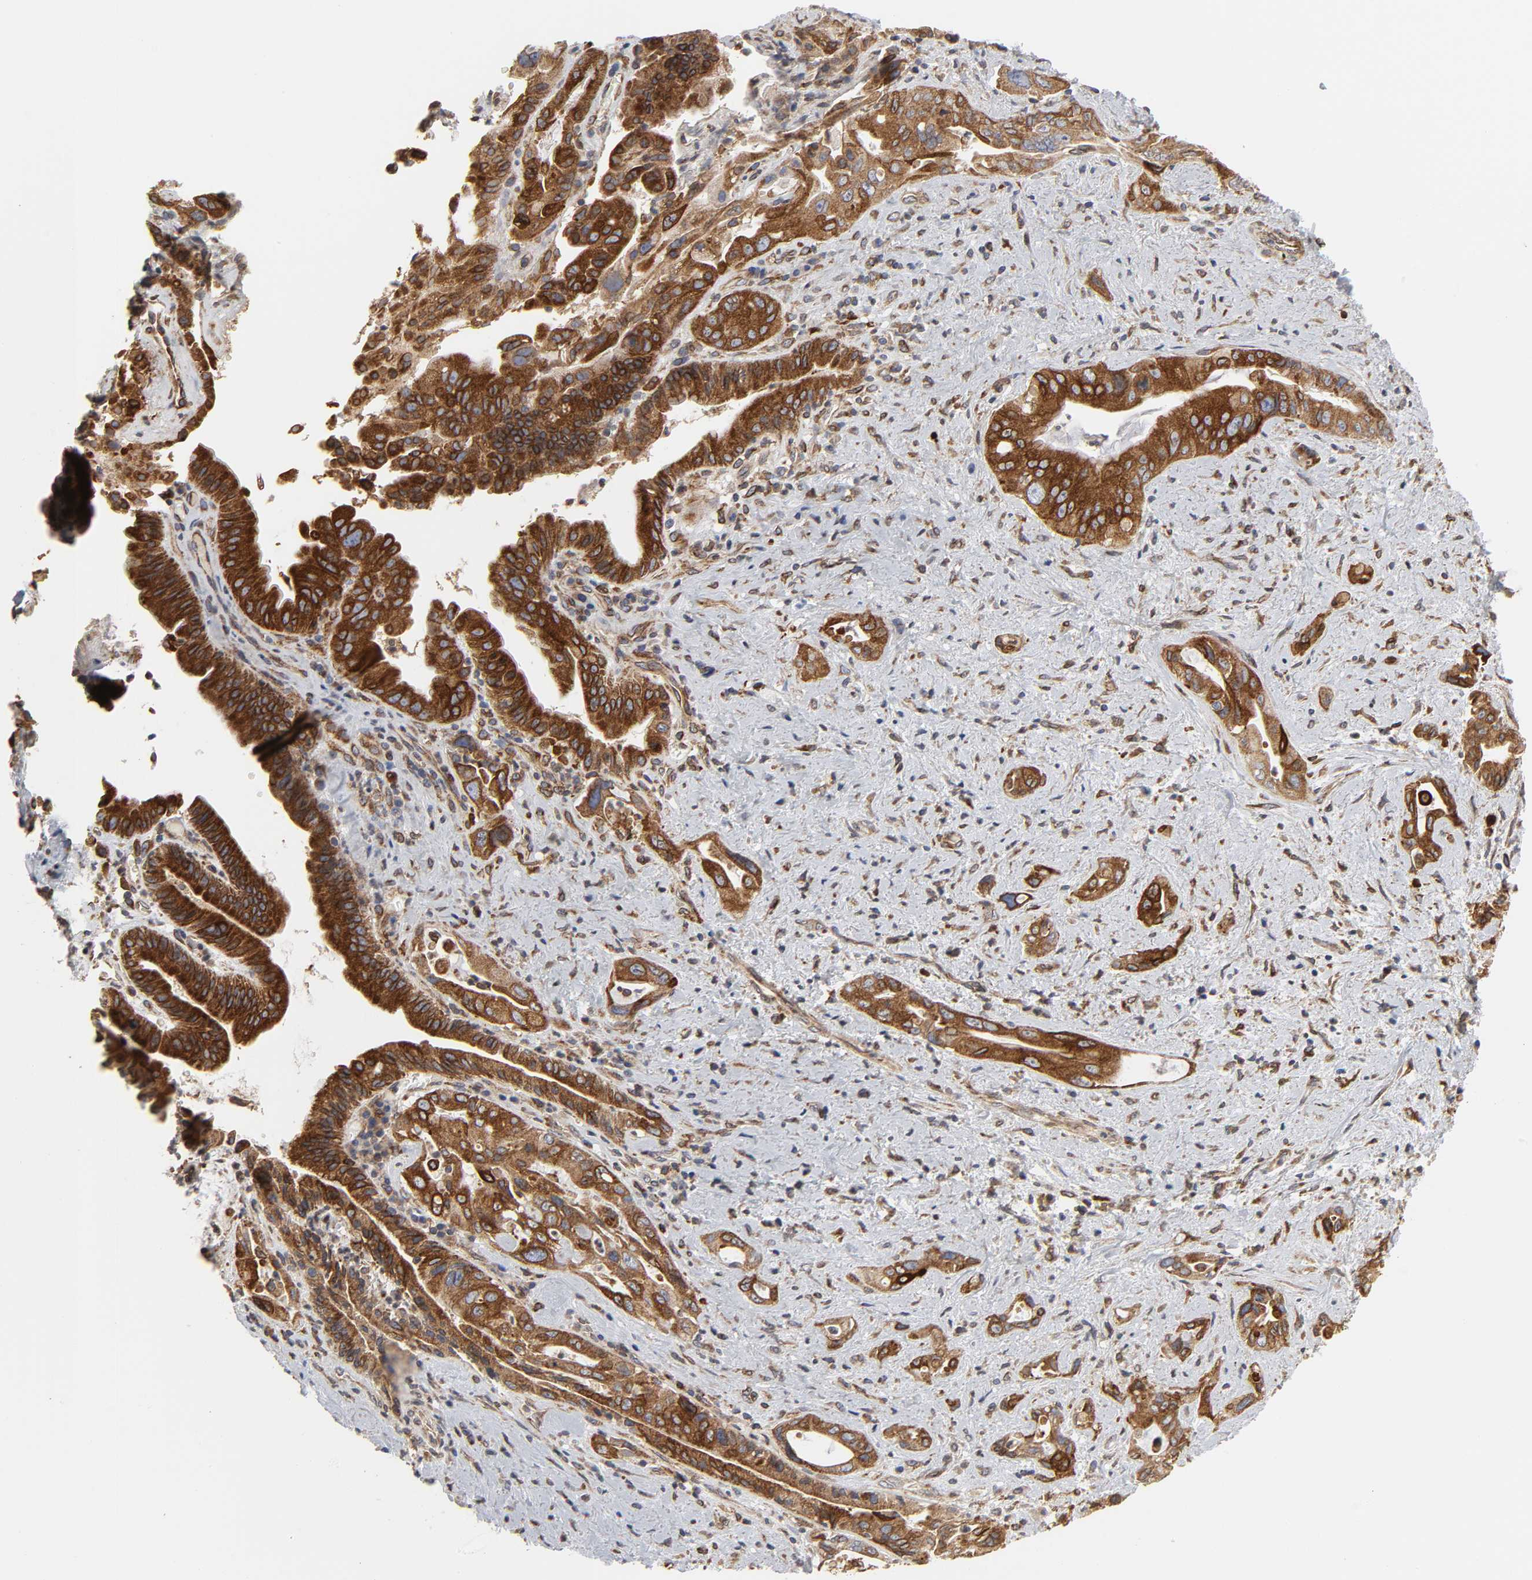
{"staining": {"intensity": "strong", "quantity": ">75%", "location": "cytoplasmic/membranous"}, "tissue": "pancreatic cancer", "cell_type": "Tumor cells", "image_type": "cancer", "snomed": [{"axis": "morphology", "description": "Adenocarcinoma, NOS"}, {"axis": "topography", "description": "Pancreas"}], "caption": "This is an image of immunohistochemistry staining of pancreatic cancer, which shows strong staining in the cytoplasmic/membranous of tumor cells.", "gene": "POR", "patient": {"sex": "male", "age": 77}}